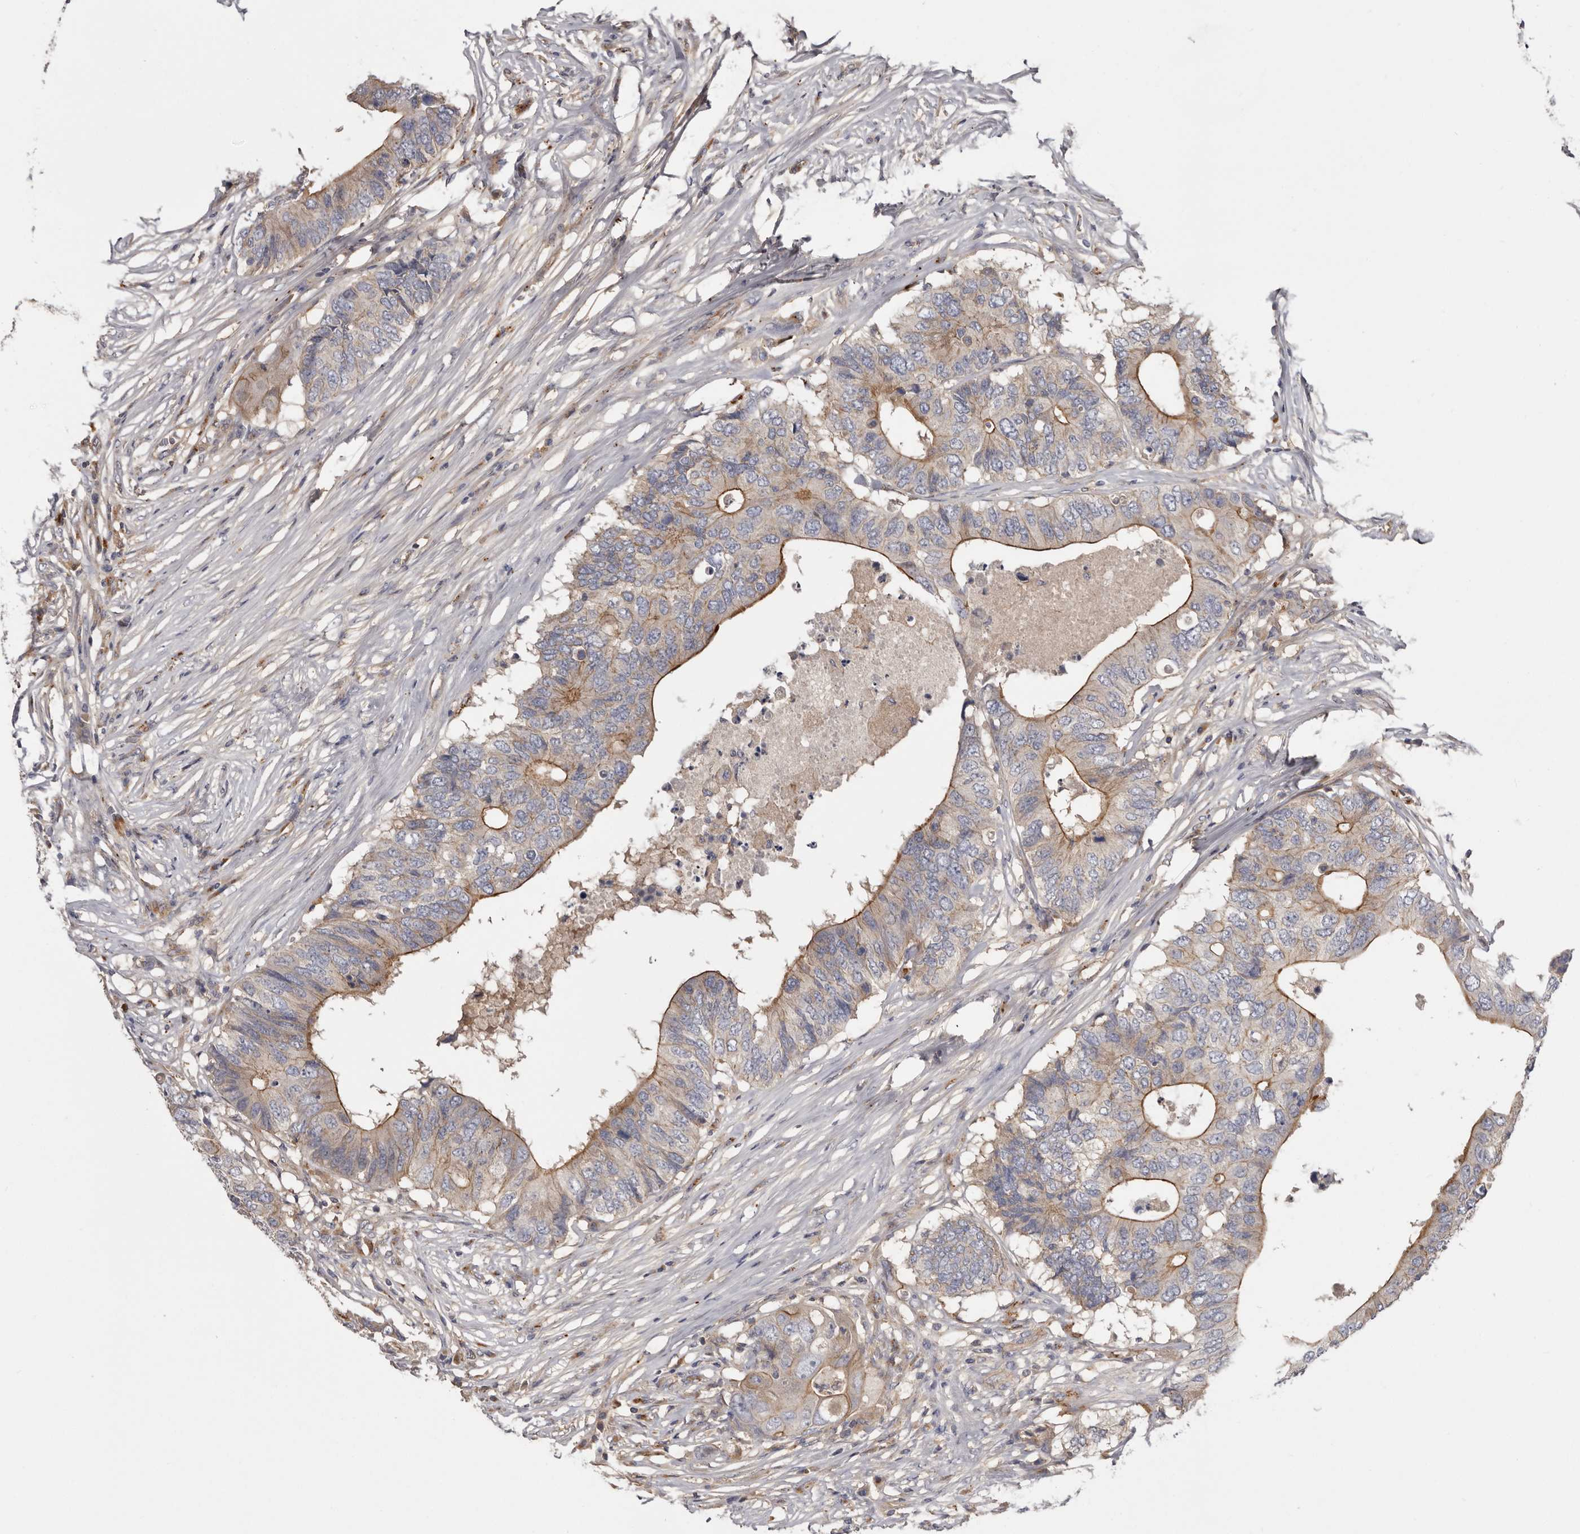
{"staining": {"intensity": "moderate", "quantity": "25%-75%", "location": "cytoplasmic/membranous"}, "tissue": "colorectal cancer", "cell_type": "Tumor cells", "image_type": "cancer", "snomed": [{"axis": "morphology", "description": "Adenocarcinoma, NOS"}, {"axis": "topography", "description": "Colon"}], "caption": "Moderate cytoplasmic/membranous expression is appreciated in about 25%-75% of tumor cells in colorectal adenocarcinoma.", "gene": "INKA2", "patient": {"sex": "male", "age": 71}}